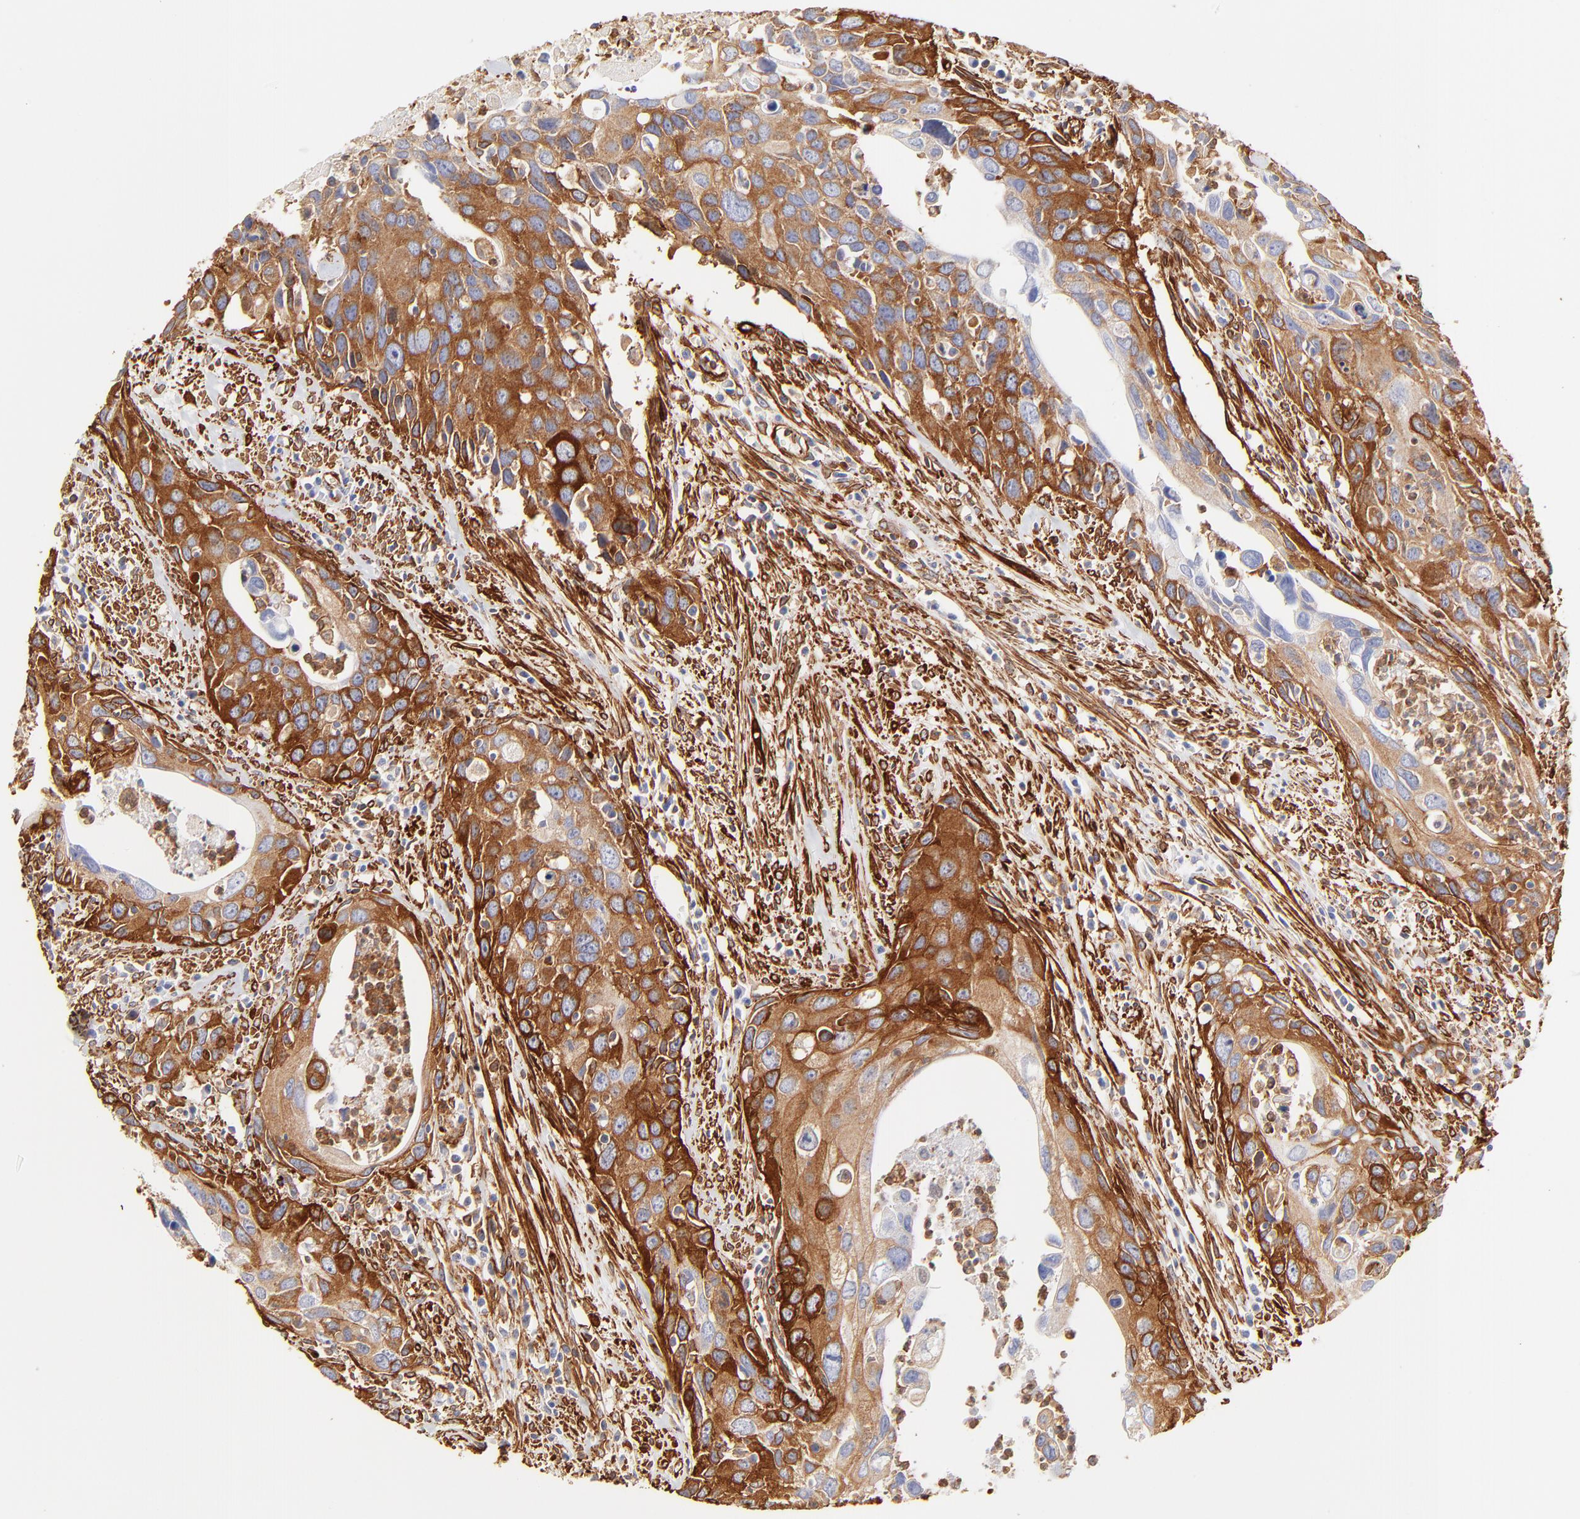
{"staining": {"intensity": "strong", "quantity": ">75%", "location": "cytoplasmic/membranous"}, "tissue": "urothelial cancer", "cell_type": "Tumor cells", "image_type": "cancer", "snomed": [{"axis": "morphology", "description": "Urothelial carcinoma, High grade"}, {"axis": "topography", "description": "Urinary bladder"}], "caption": "Immunohistochemical staining of human urothelial cancer reveals strong cytoplasmic/membranous protein expression in approximately >75% of tumor cells.", "gene": "FLNA", "patient": {"sex": "male", "age": 71}}